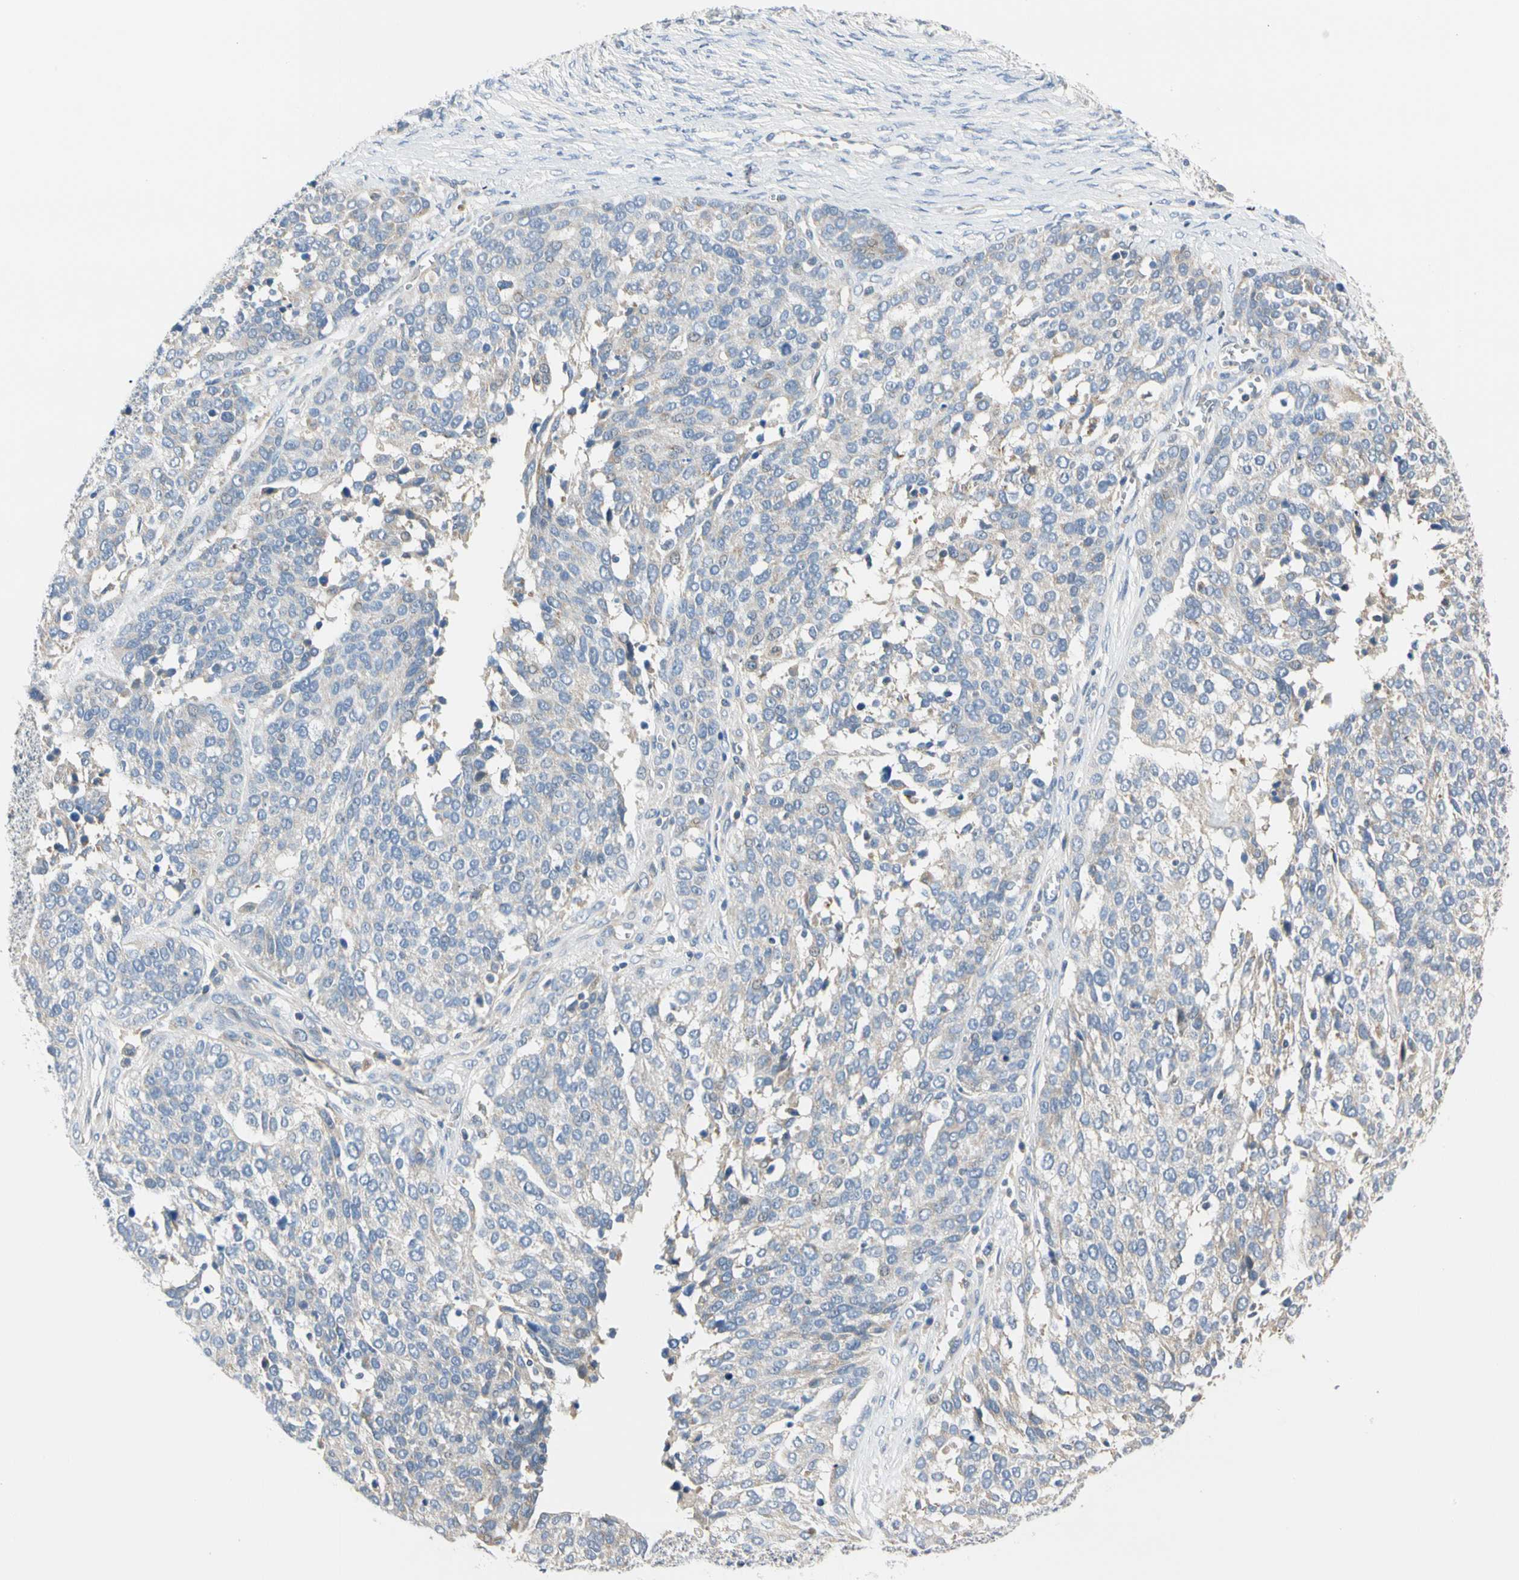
{"staining": {"intensity": "weak", "quantity": "<25%", "location": "cytoplasmic/membranous"}, "tissue": "ovarian cancer", "cell_type": "Tumor cells", "image_type": "cancer", "snomed": [{"axis": "morphology", "description": "Cystadenocarcinoma, serous, NOS"}, {"axis": "topography", "description": "Ovary"}], "caption": "The histopathology image displays no staining of tumor cells in ovarian serous cystadenocarcinoma. The staining was performed using DAB to visualize the protein expression in brown, while the nuclei were stained in blue with hematoxylin (Magnification: 20x).", "gene": "GPR153", "patient": {"sex": "female", "age": 44}}